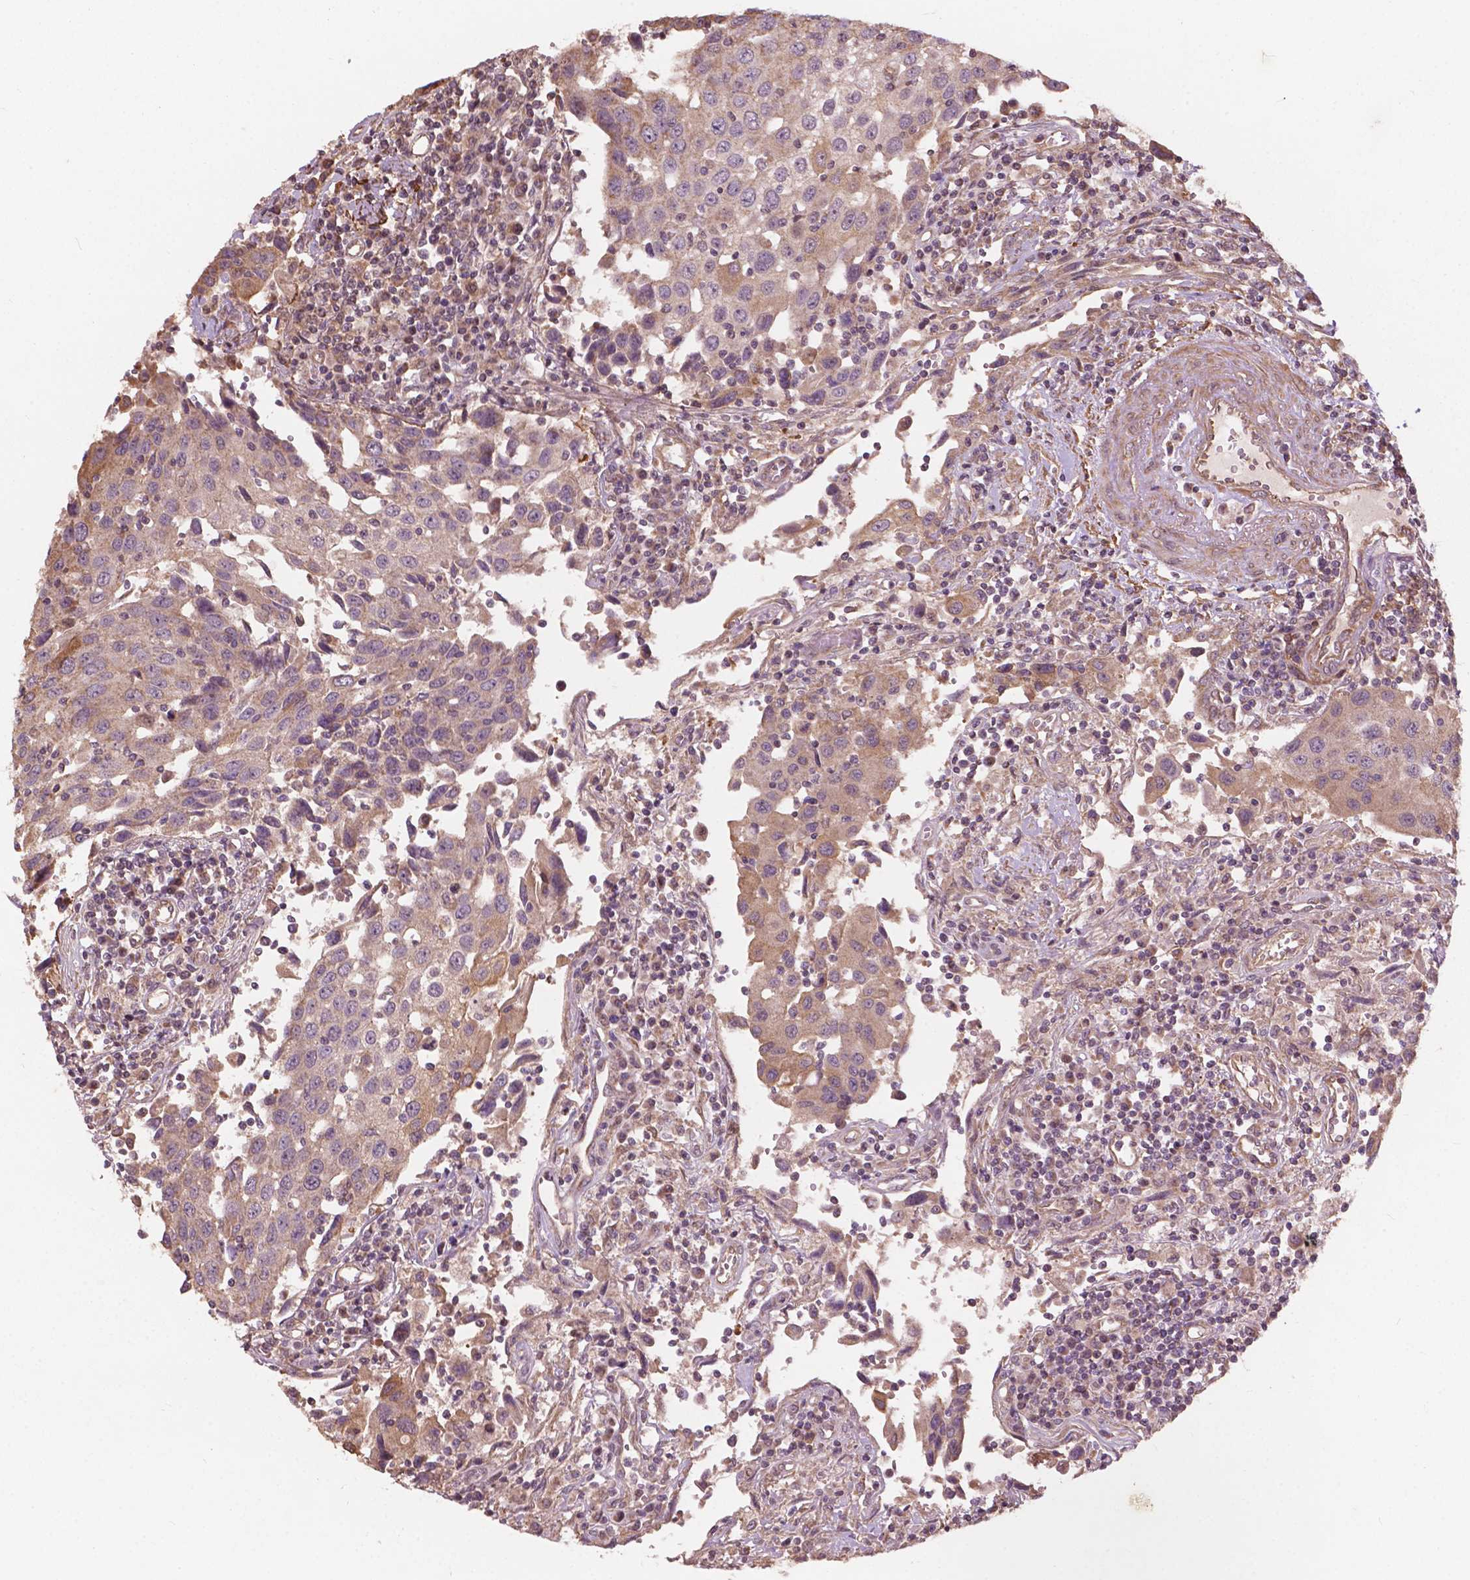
{"staining": {"intensity": "weak", "quantity": ">75%", "location": "cytoplasmic/membranous"}, "tissue": "urothelial cancer", "cell_type": "Tumor cells", "image_type": "cancer", "snomed": [{"axis": "morphology", "description": "Urothelial carcinoma, High grade"}, {"axis": "topography", "description": "Urinary bladder"}], "caption": "This micrograph displays urothelial cancer stained with immunohistochemistry (IHC) to label a protein in brown. The cytoplasmic/membranous of tumor cells show weak positivity for the protein. Nuclei are counter-stained blue.", "gene": "CDC42BPA", "patient": {"sex": "female", "age": 85}}